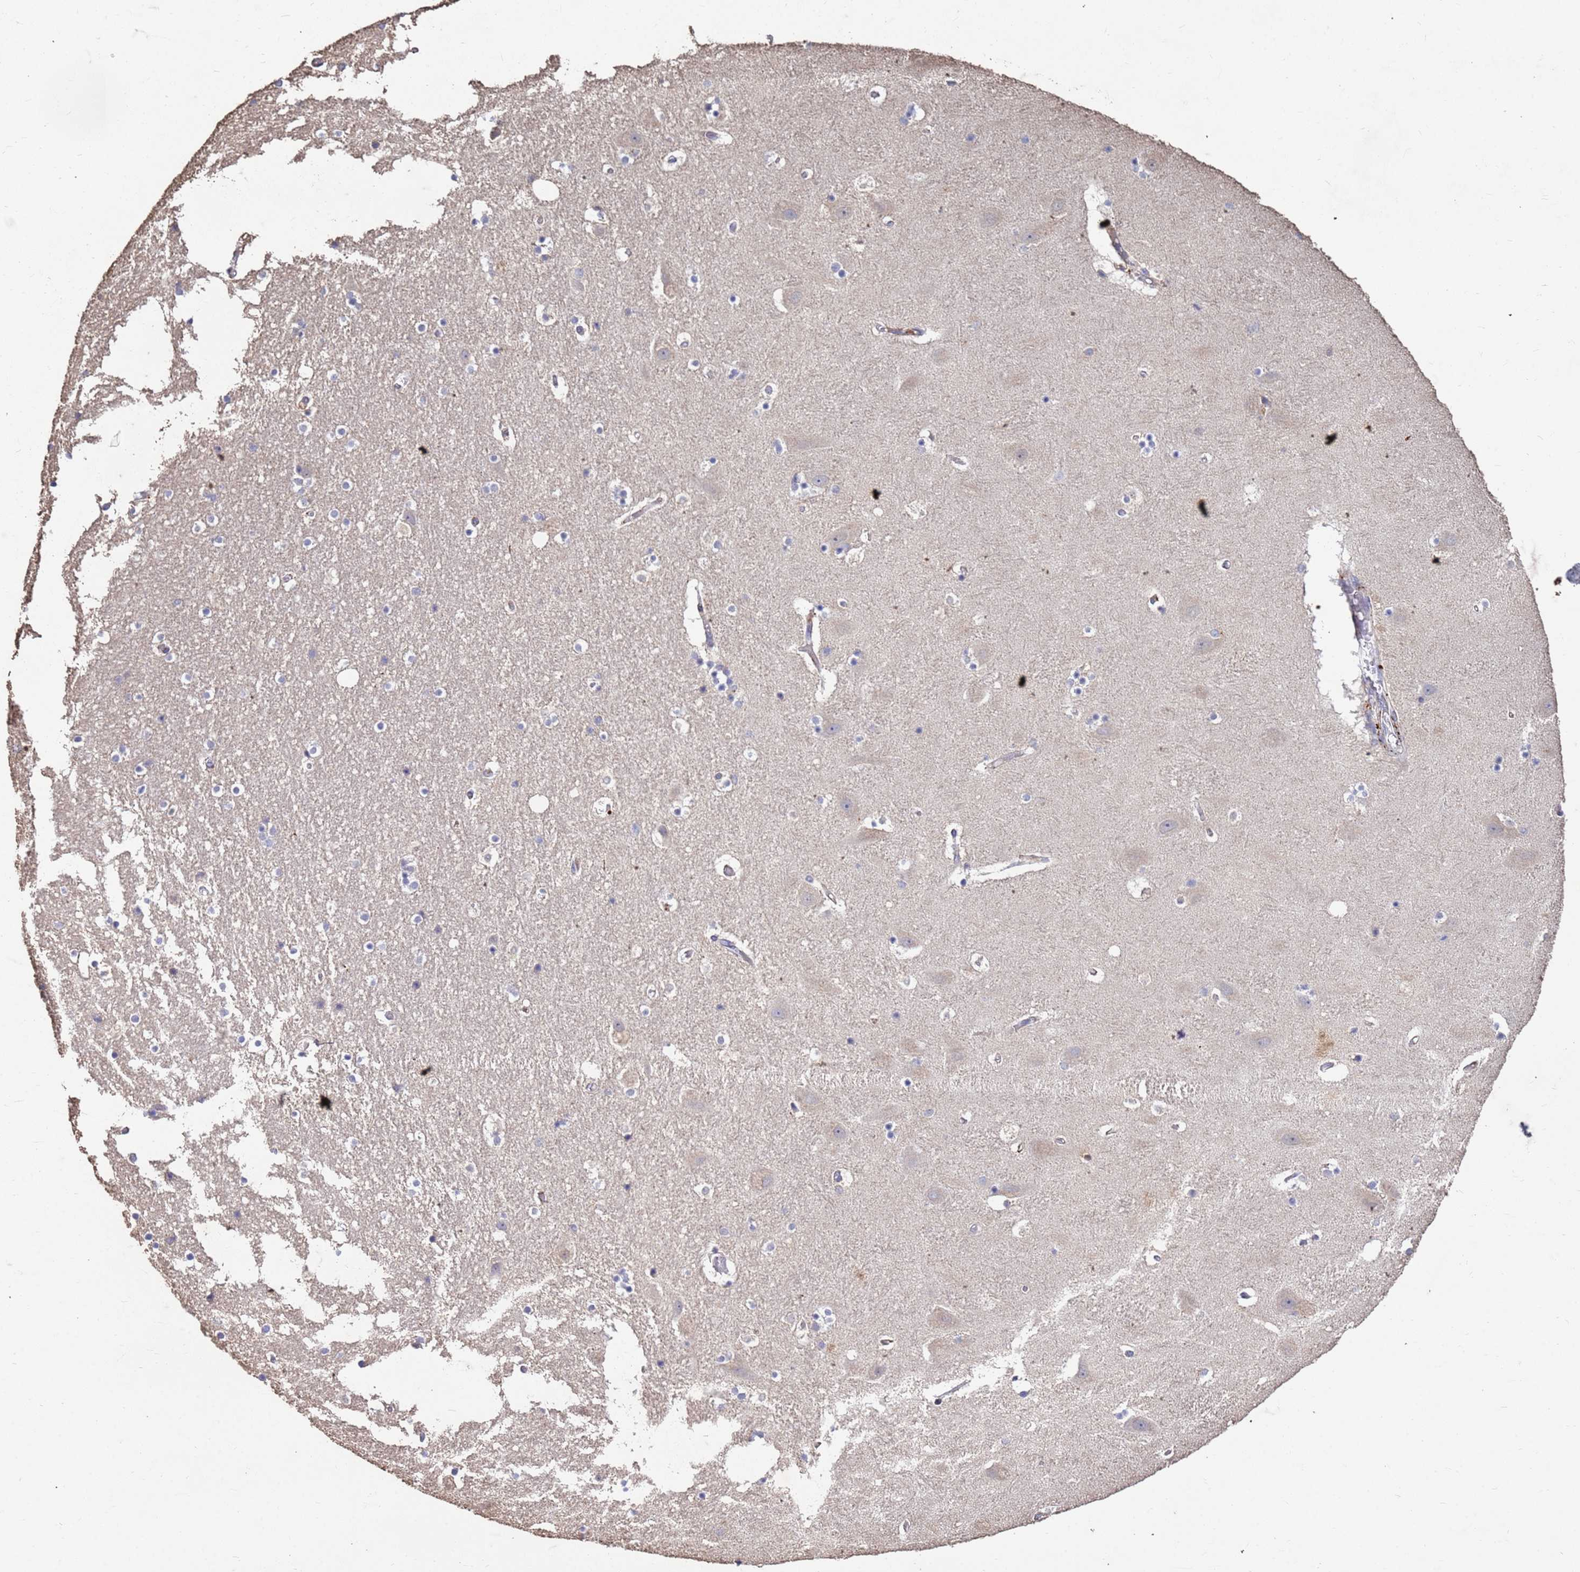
{"staining": {"intensity": "negative", "quantity": "none", "location": "none"}, "tissue": "hippocampus", "cell_type": "Glial cells", "image_type": "normal", "snomed": [{"axis": "morphology", "description": "Normal tissue, NOS"}, {"axis": "topography", "description": "Hippocampus"}], "caption": "A high-resolution micrograph shows immunohistochemistry staining of normal hippocampus, which shows no significant staining in glial cells.", "gene": "SLC25A15", "patient": {"sex": "female", "age": 52}}